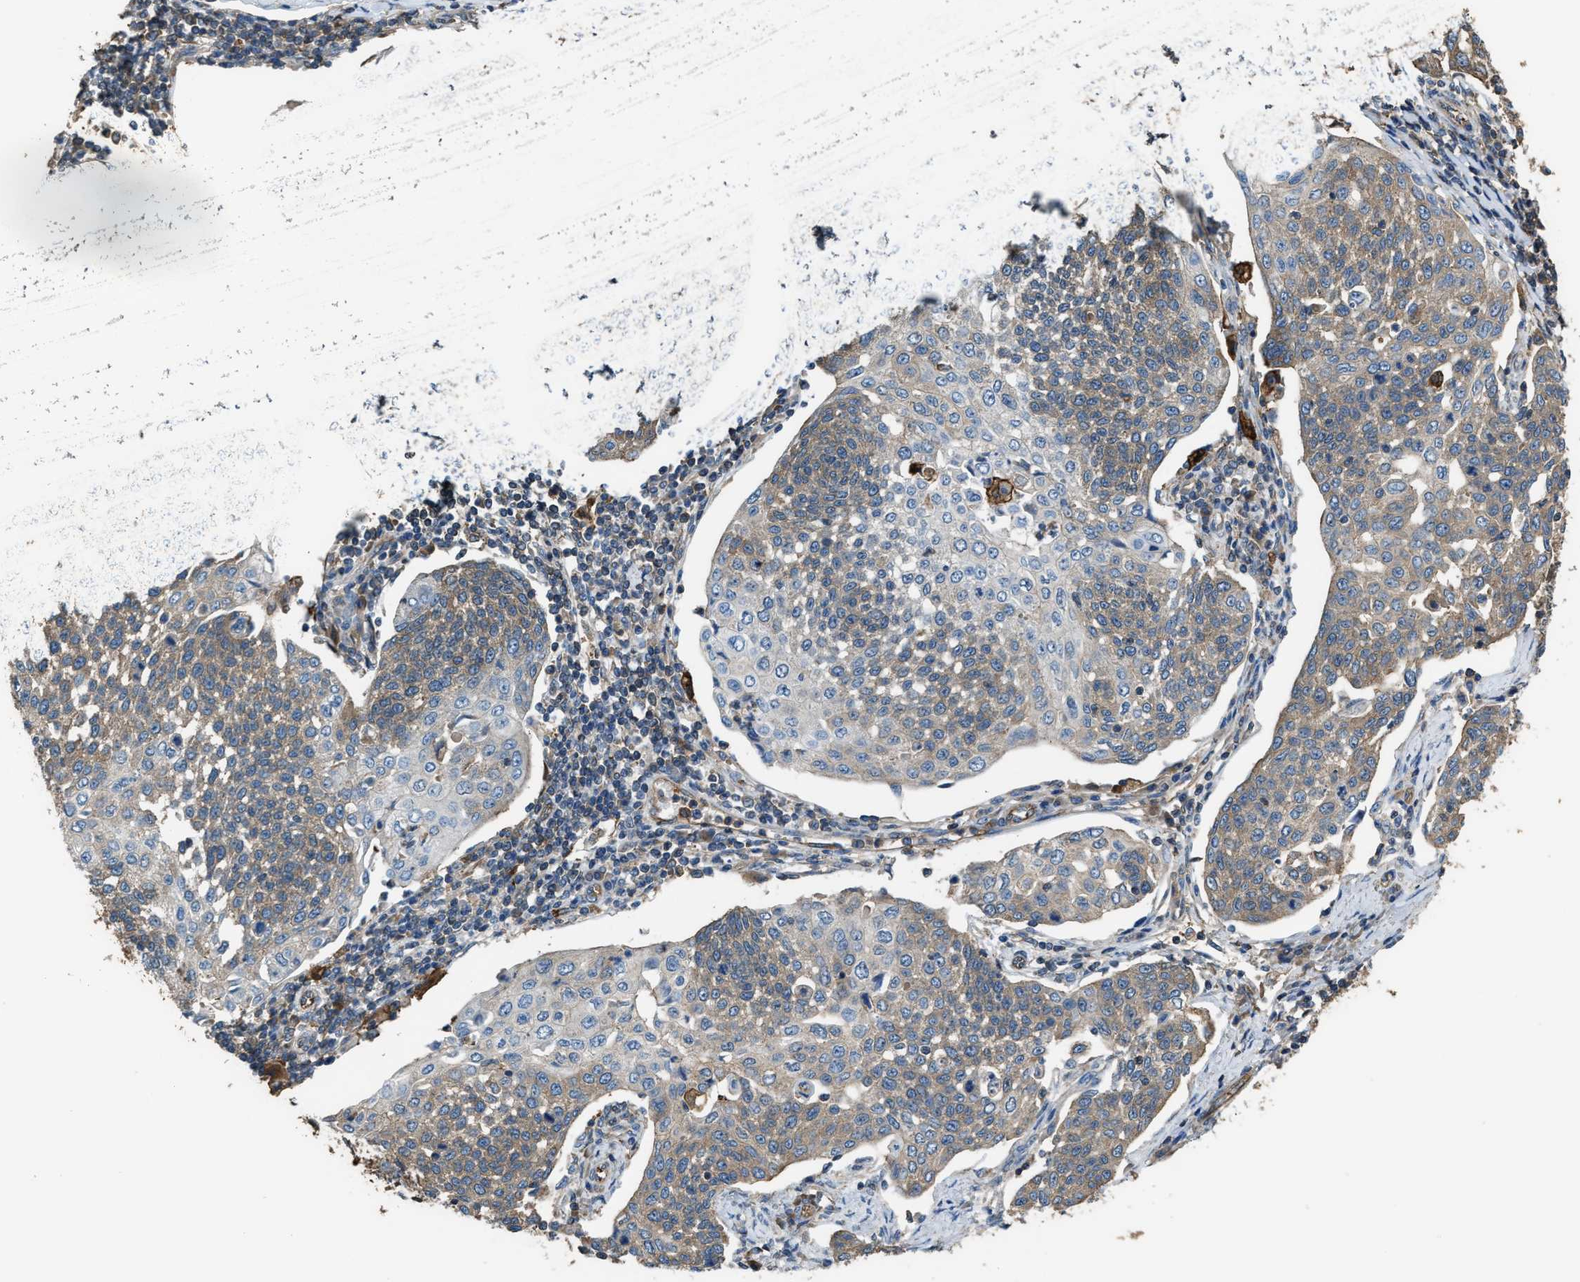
{"staining": {"intensity": "weak", "quantity": "25%-75%", "location": "cytoplasmic/membranous"}, "tissue": "cervical cancer", "cell_type": "Tumor cells", "image_type": "cancer", "snomed": [{"axis": "morphology", "description": "Squamous cell carcinoma, NOS"}, {"axis": "topography", "description": "Cervix"}], "caption": "Immunohistochemical staining of human cervical squamous cell carcinoma shows low levels of weak cytoplasmic/membranous staining in approximately 25%-75% of tumor cells.", "gene": "ATIC", "patient": {"sex": "female", "age": 34}}